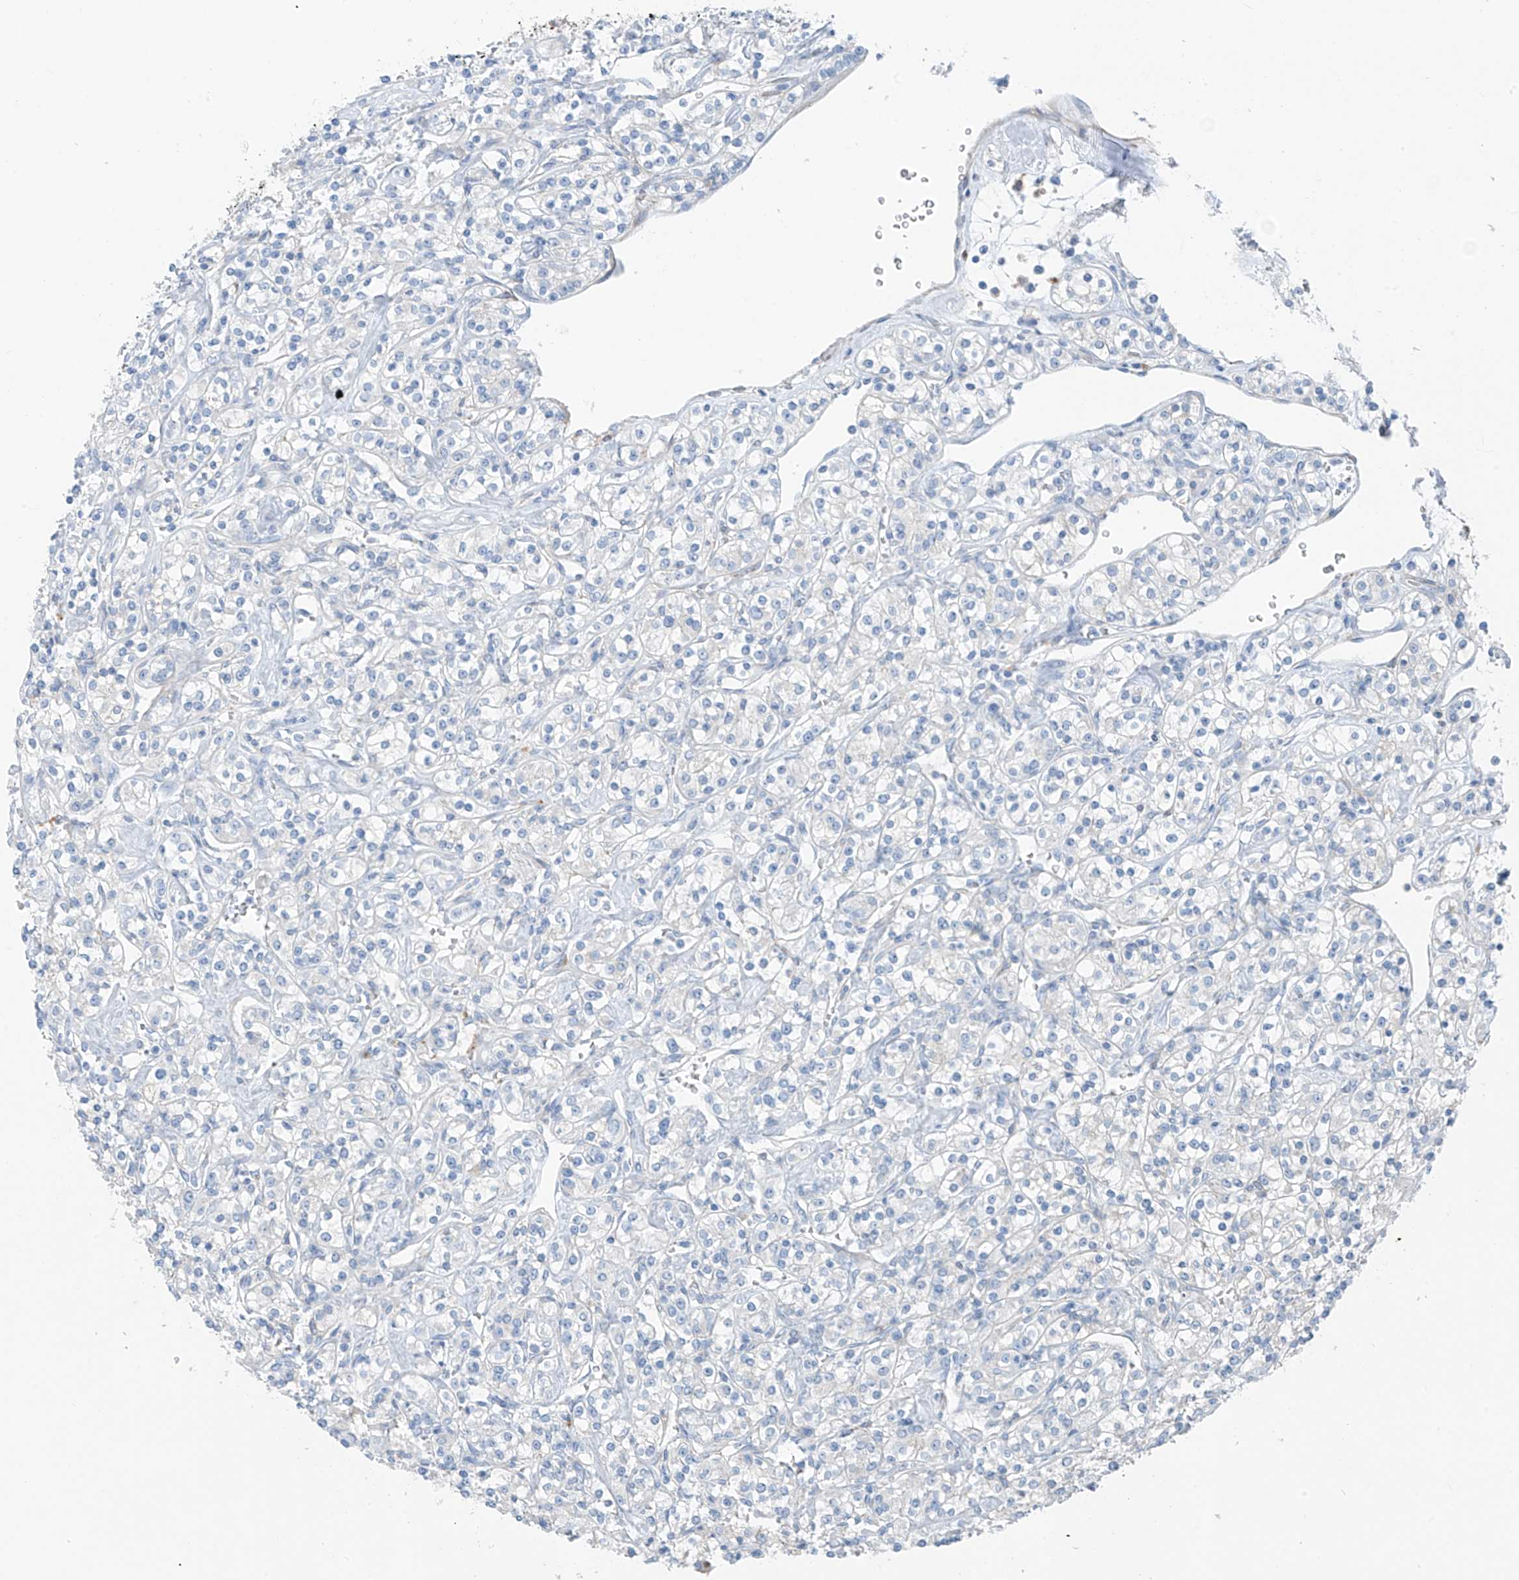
{"staining": {"intensity": "negative", "quantity": "none", "location": "none"}, "tissue": "renal cancer", "cell_type": "Tumor cells", "image_type": "cancer", "snomed": [{"axis": "morphology", "description": "Adenocarcinoma, NOS"}, {"axis": "topography", "description": "Kidney"}], "caption": "Human renal adenocarcinoma stained for a protein using IHC exhibits no staining in tumor cells.", "gene": "GLMP", "patient": {"sex": "male", "age": 77}}